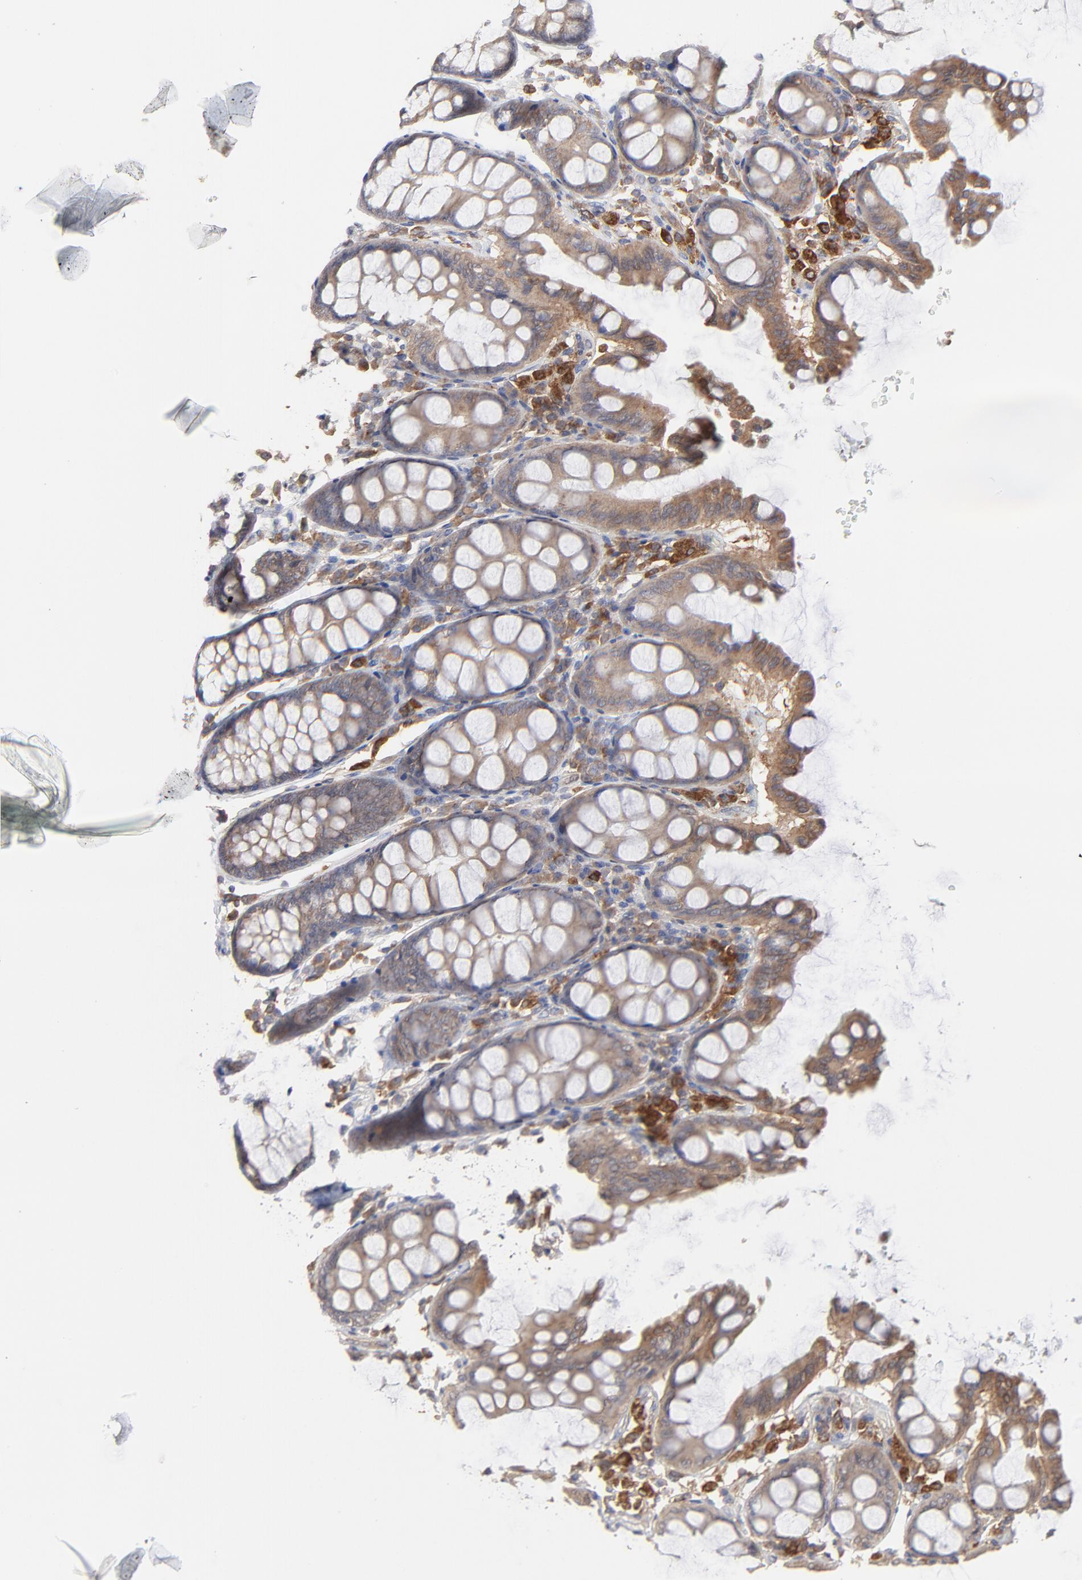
{"staining": {"intensity": "negative", "quantity": "none", "location": "none"}, "tissue": "colon", "cell_type": "Endothelial cells", "image_type": "normal", "snomed": [{"axis": "morphology", "description": "Normal tissue, NOS"}, {"axis": "topography", "description": "Colon"}], "caption": "The photomicrograph exhibits no staining of endothelial cells in unremarkable colon.", "gene": "RAB9A", "patient": {"sex": "female", "age": 61}}